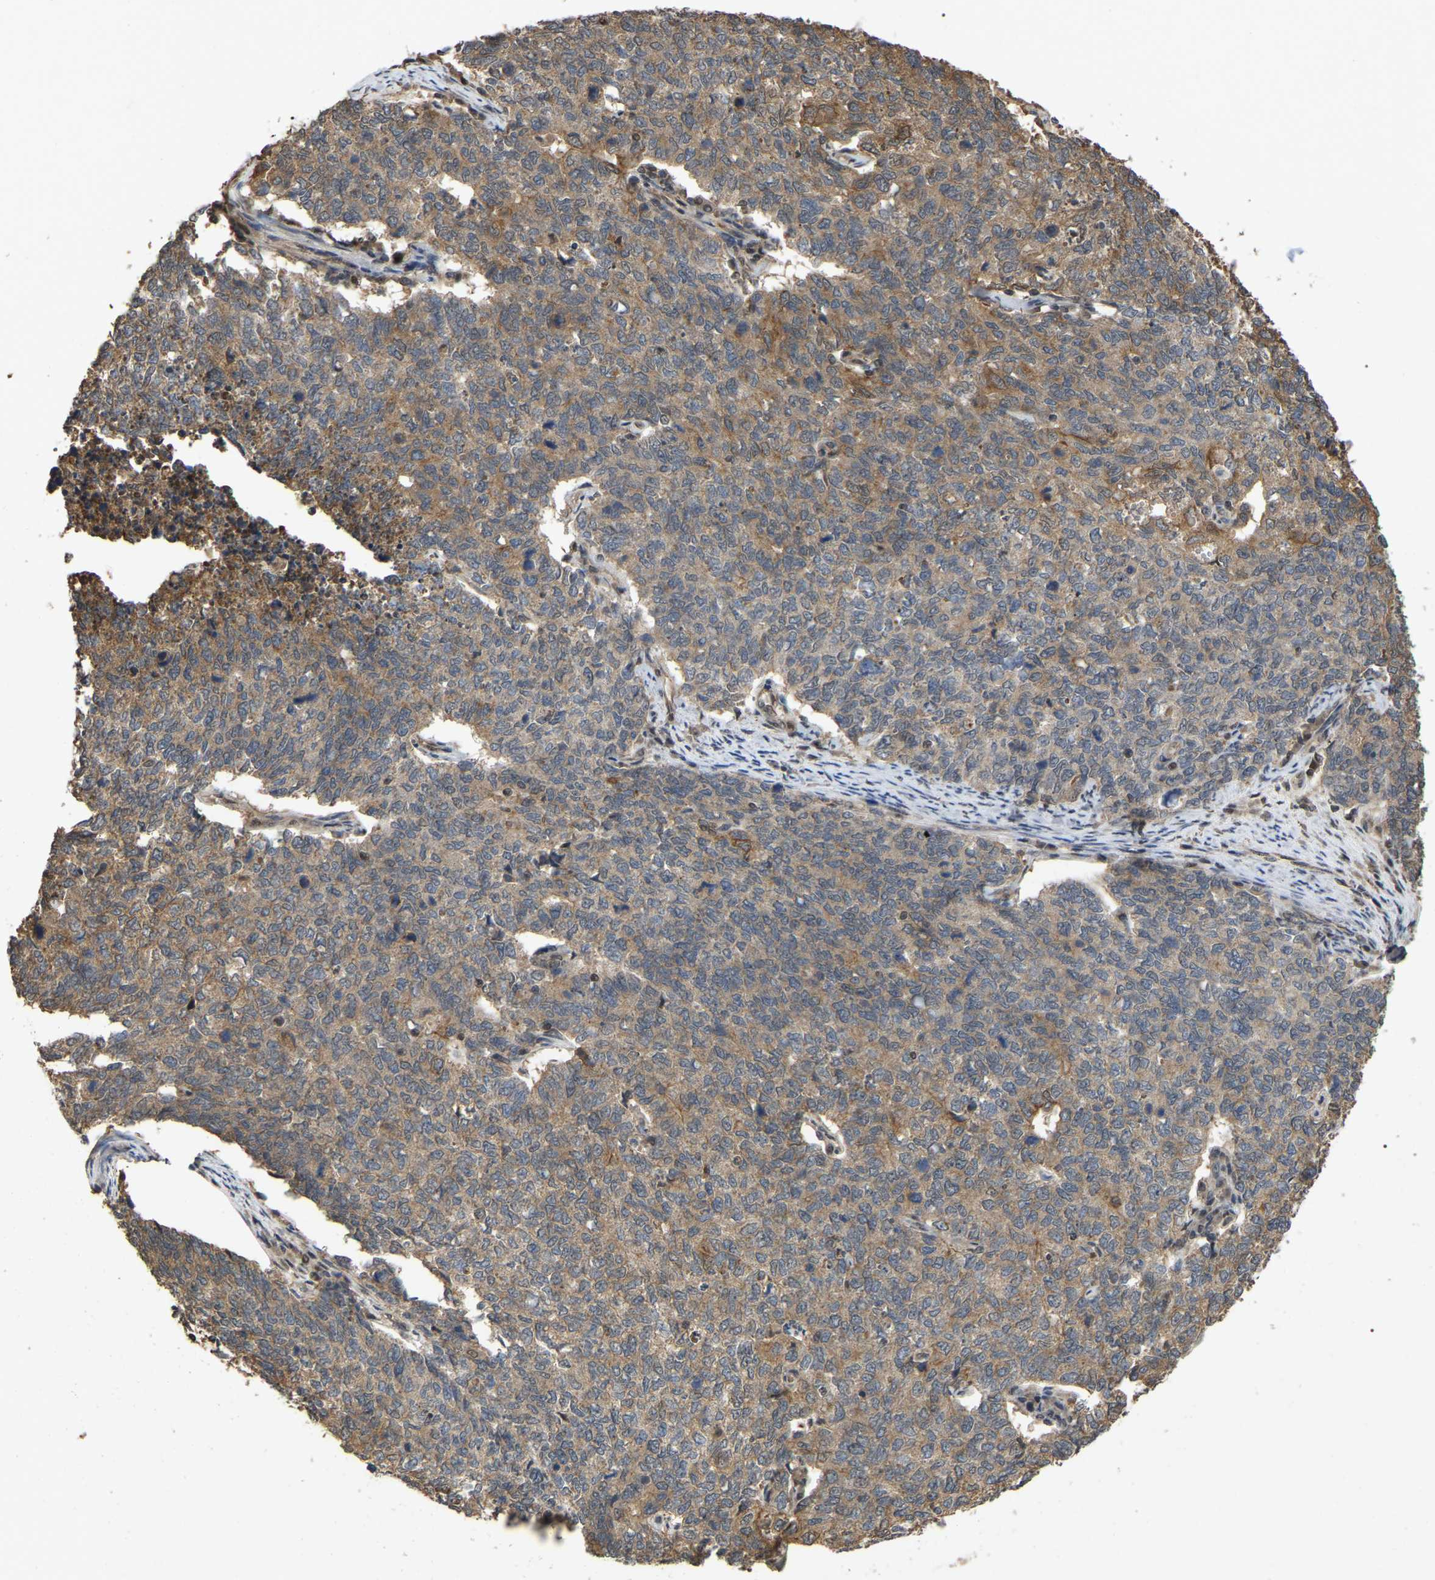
{"staining": {"intensity": "moderate", "quantity": "<25%", "location": "cytoplasmic/membranous"}, "tissue": "cervical cancer", "cell_type": "Tumor cells", "image_type": "cancer", "snomed": [{"axis": "morphology", "description": "Squamous cell carcinoma, NOS"}, {"axis": "topography", "description": "Cervix"}], "caption": "The photomicrograph demonstrates immunohistochemical staining of cervical cancer (squamous cell carcinoma). There is moderate cytoplasmic/membranous expression is present in about <25% of tumor cells.", "gene": "FAM219A", "patient": {"sex": "female", "age": 63}}